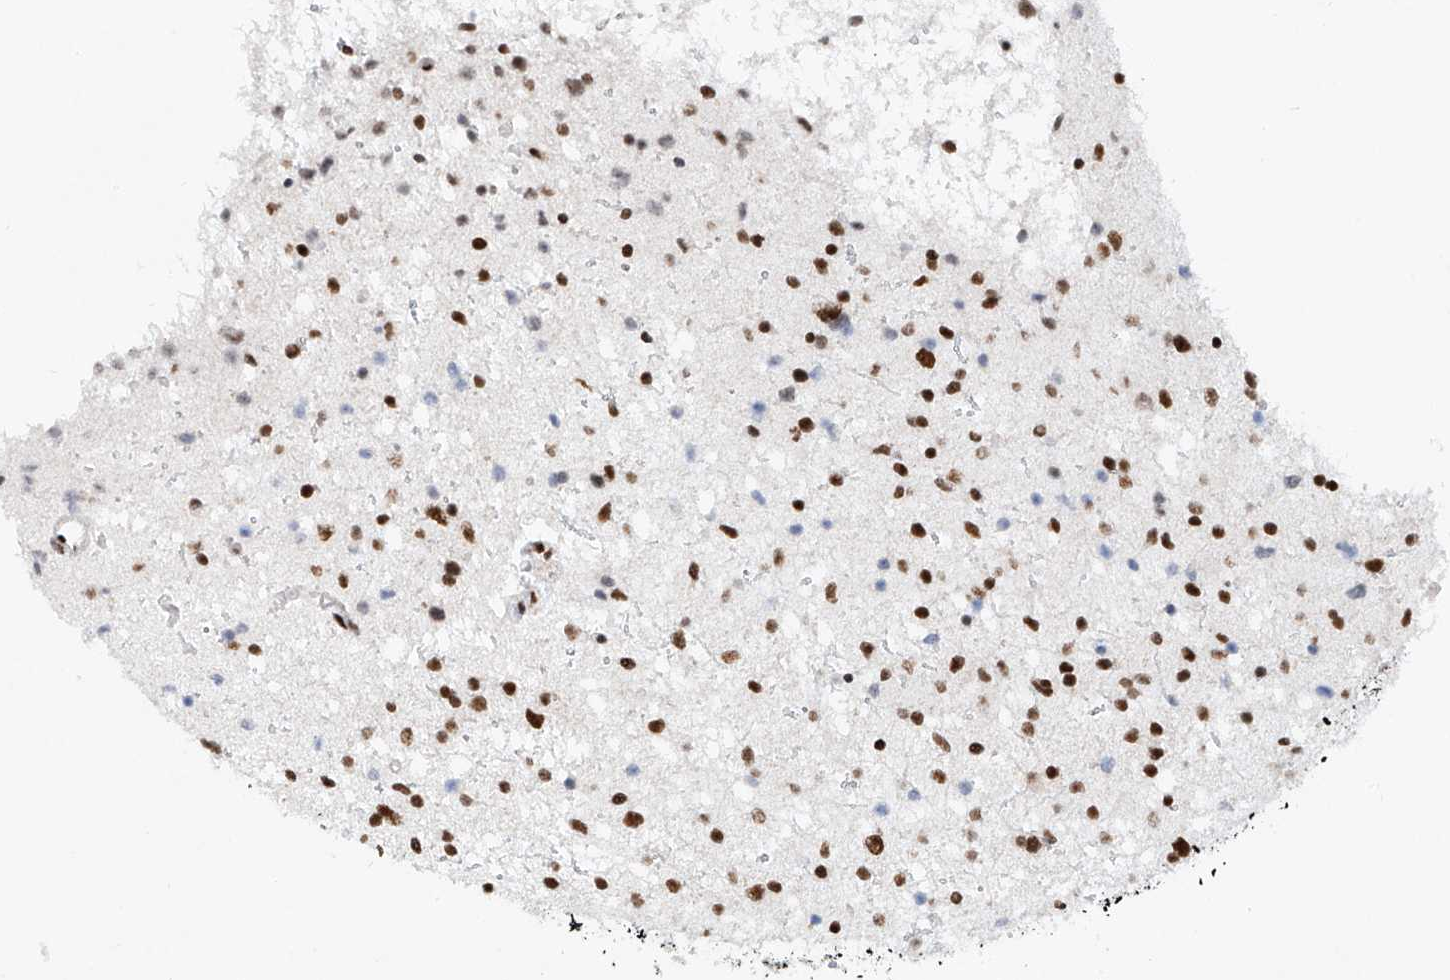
{"staining": {"intensity": "strong", "quantity": "25%-75%", "location": "nuclear"}, "tissue": "glioma", "cell_type": "Tumor cells", "image_type": "cancer", "snomed": [{"axis": "morphology", "description": "Glioma, malignant, Low grade"}, {"axis": "topography", "description": "Brain"}], "caption": "Immunohistochemical staining of human low-grade glioma (malignant) displays high levels of strong nuclear protein expression in approximately 25%-75% of tumor cells. (DAB IHC with brightfield microscopy, high magnification).", "gene": "TAF4", "patient": {"sex": "female", "age": 37}}